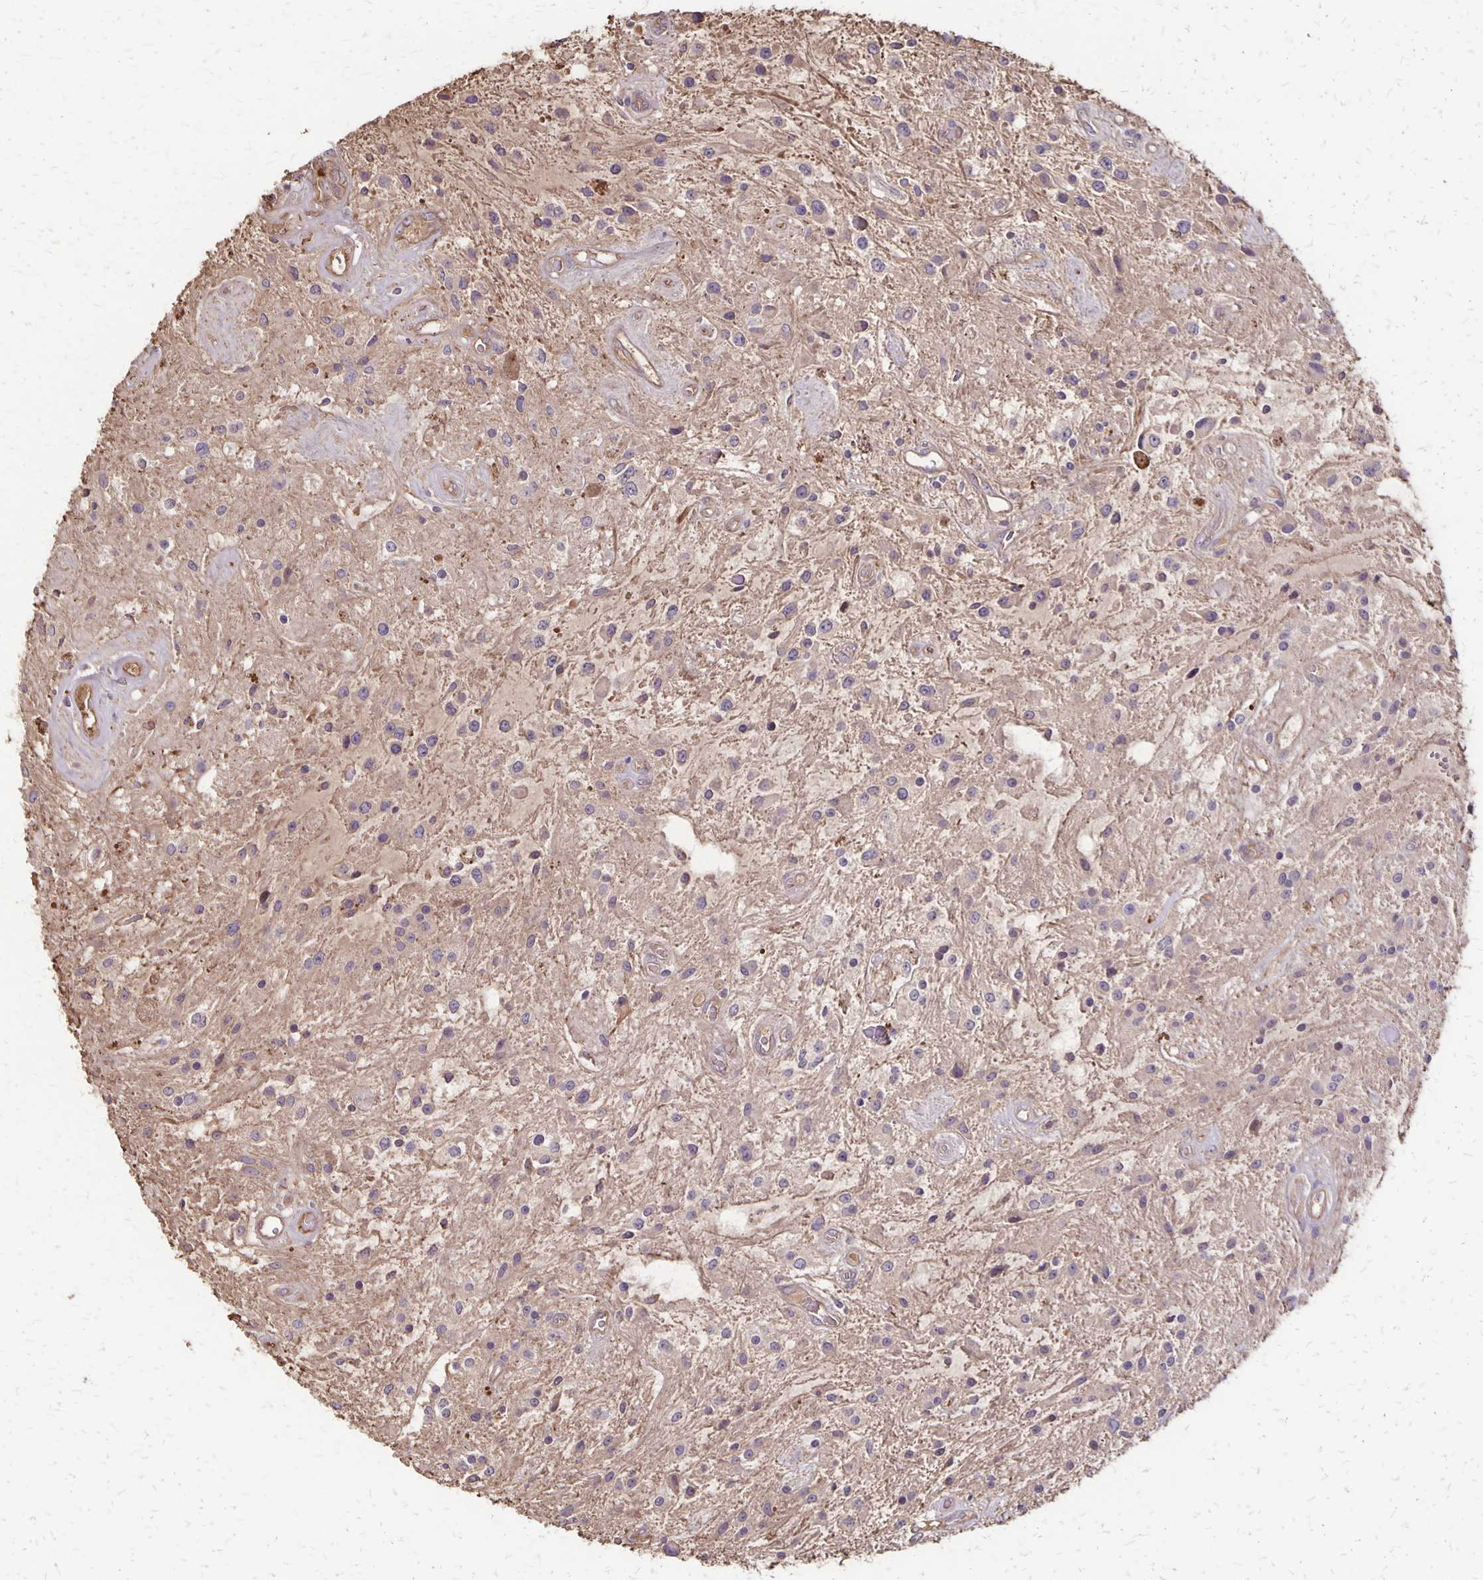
{"staining": {"intensity": "negative", "quantity": "none", "location": "none"}, "tissue": "glioma", "cell_type": "Tumor cells", "image_type": "cancer", "snomed": [{"axis": "morphology", "description": "Glioma, malignant, Low grade"}, {"axis": "topography", "description": "Cerebellum"}], "caption": "DAB immunohistochemical staining of malignant glioma (low-grade) displays no significant positivity in tumor cells. Brightfield microscopy of immunohistochemistry stained with DAB (brown) and hematoxylin (blue), captured at high magnification.", "gene": "PROM2", "patient": {"sex": "female", "age": 14}}